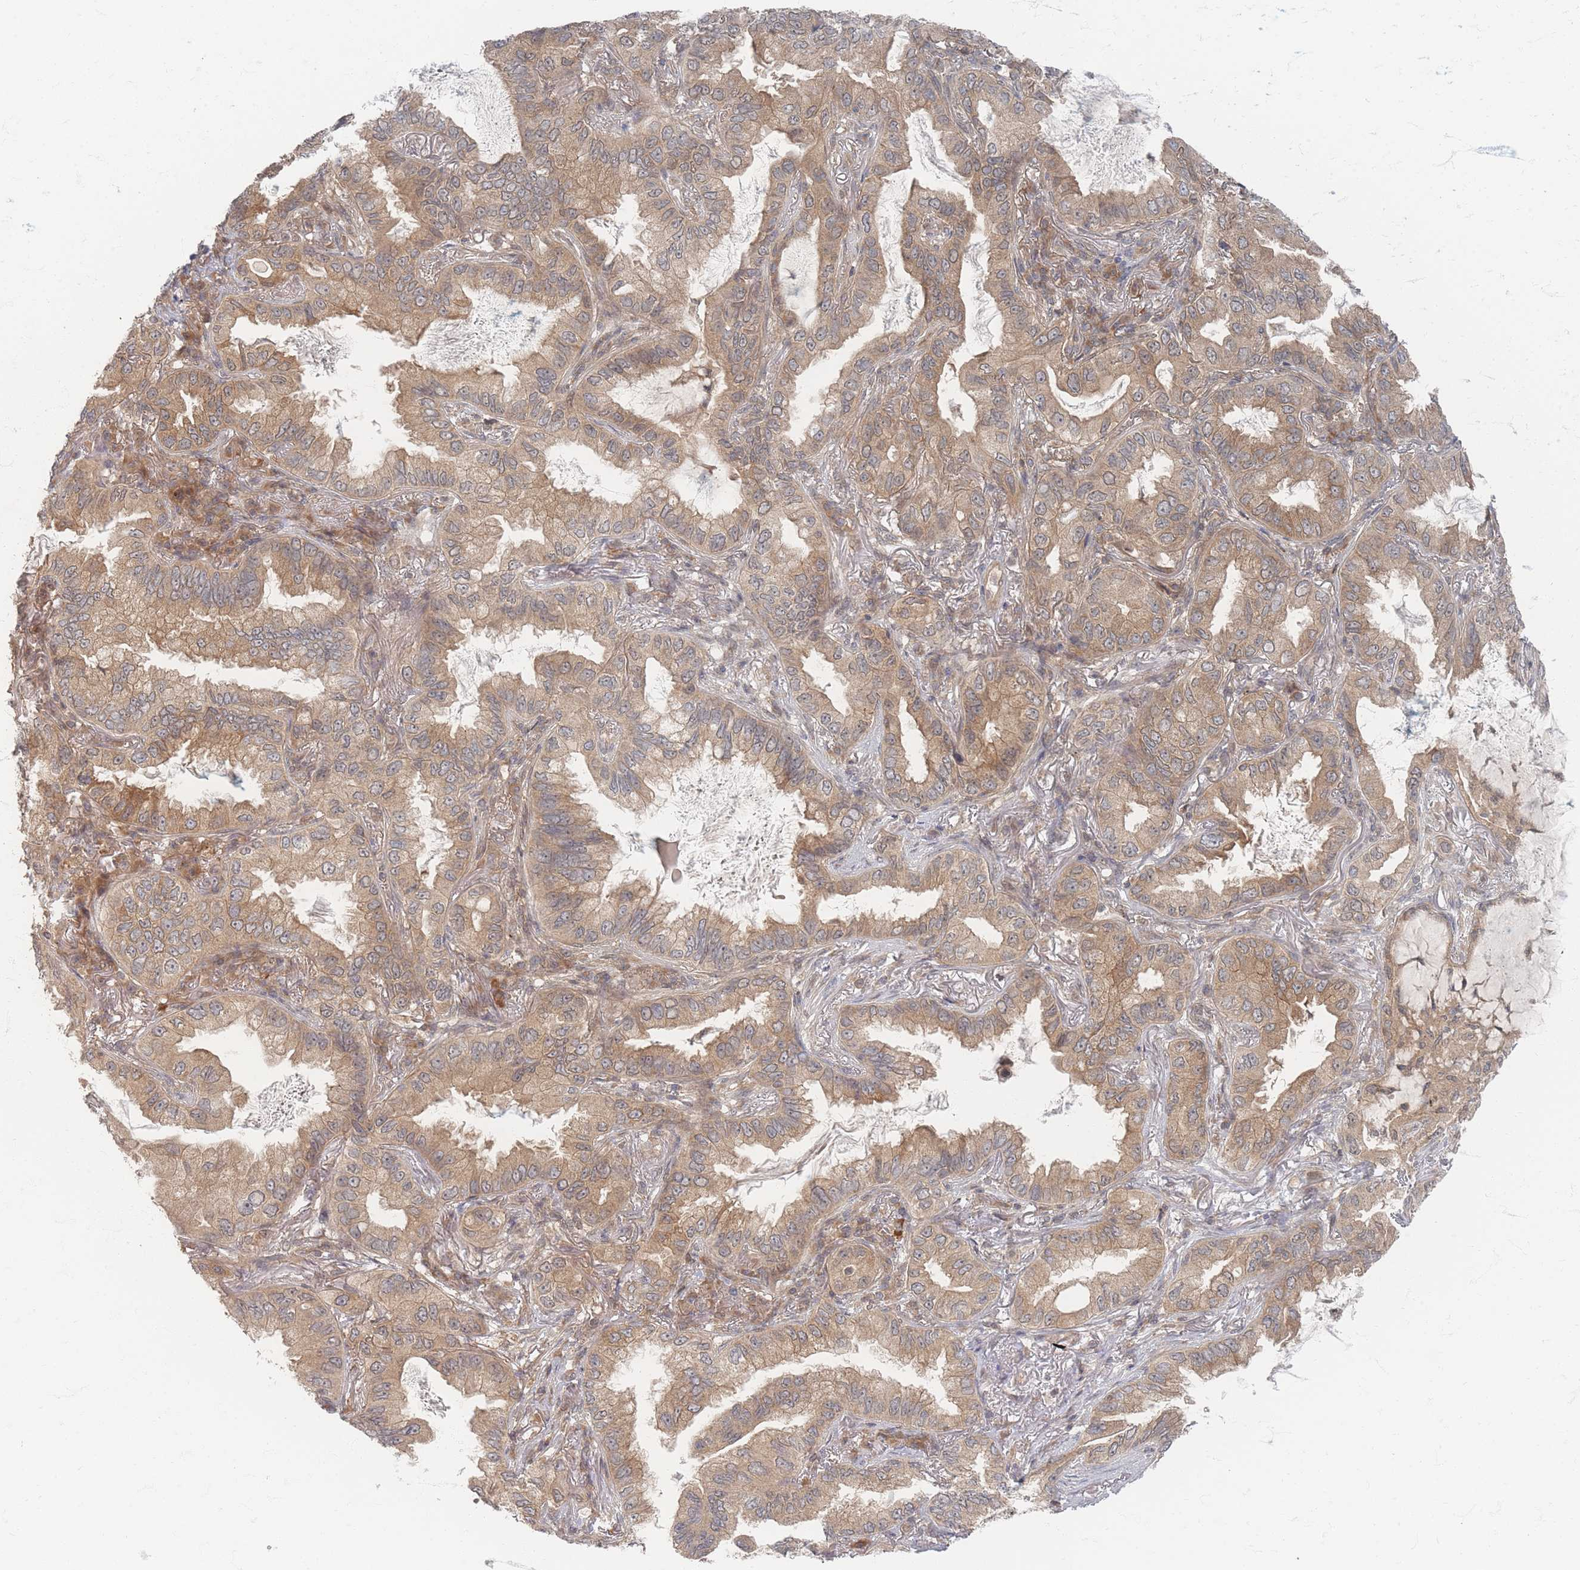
{"staining": {"intensity": "moderate", "quantity": ">75%", "location": "cytoplasmic/membranous"}, "tissue": "lung cancer", "cell_type": "Tumor cells", "image_type": "cancer", "snomed": [{"axis": "morphology", "description": "Adenocarcinoma, NOS"}, {"axis": "topography", "description": "Lung"}], "caption": "Immunohistochemistry (IHC) micrograph of neoplastic tissue: human lung cancer stained using IHC reveals medium levels of moderate protein expression localized specifically in the cytoplasmic/membranous of tumor cells, appearing as a cytoplasmic/membranous brown color.", "gene": "PSMD9", "patient": {"sex": "female", "age": 69}}